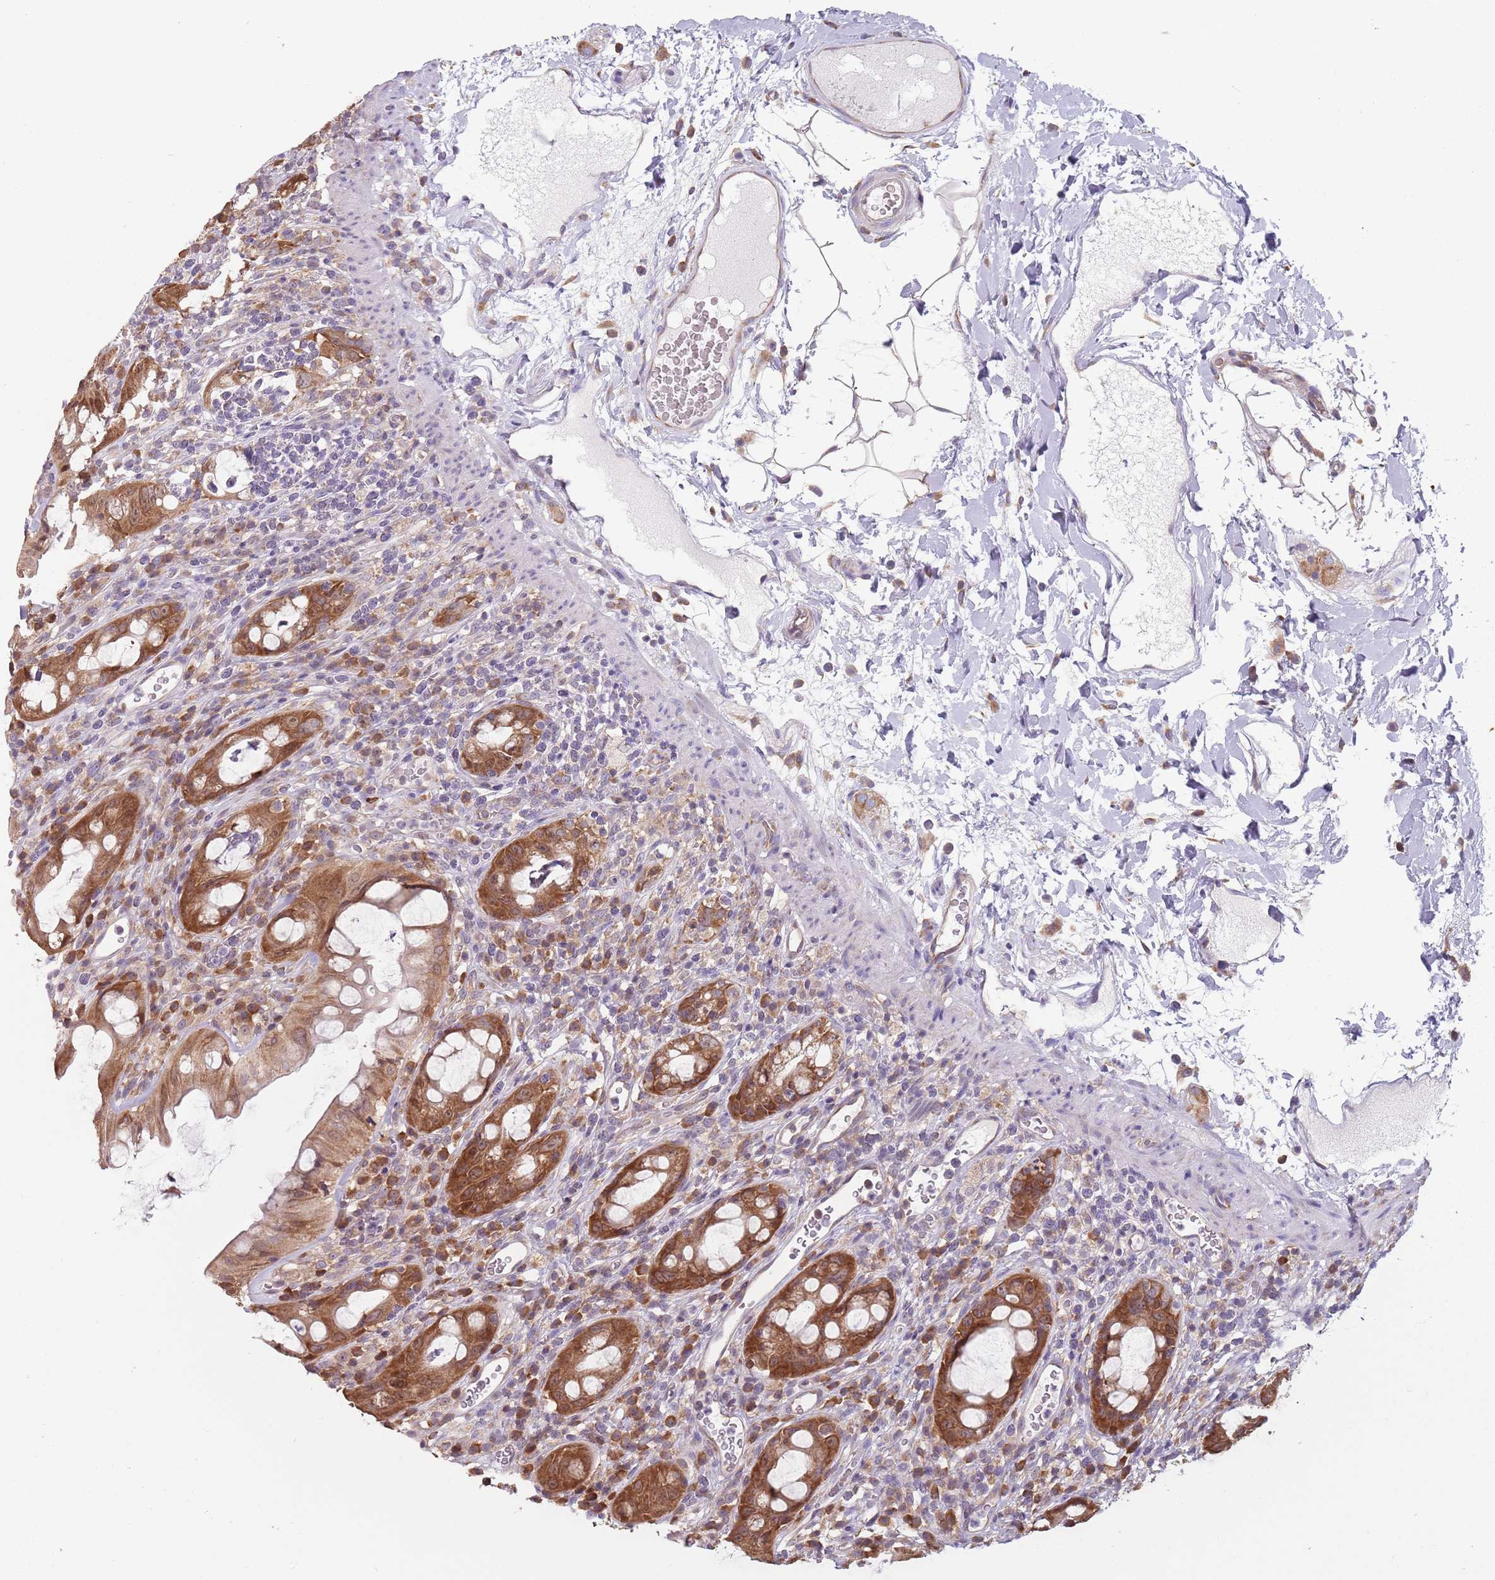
{"staining": {"intensity": "strong", "quantity": ">75%", "location": "cytoplasmic/membranous"}, "tissue": "rectum", "cell_type": "Glandular cells", "image_type": "normal", "snomed": [{"axis": "morphology", "description": "Normal tissue, NOS"}, {"axis": "topography", "description": "Rectum"}], "caption": "Protein staining reveals strong cytoplasmic/membranous expression in about >75% of glandular cells in normal rectum.", "gene": "RPL17", "patient": {"sex": "female", "age": 57}}